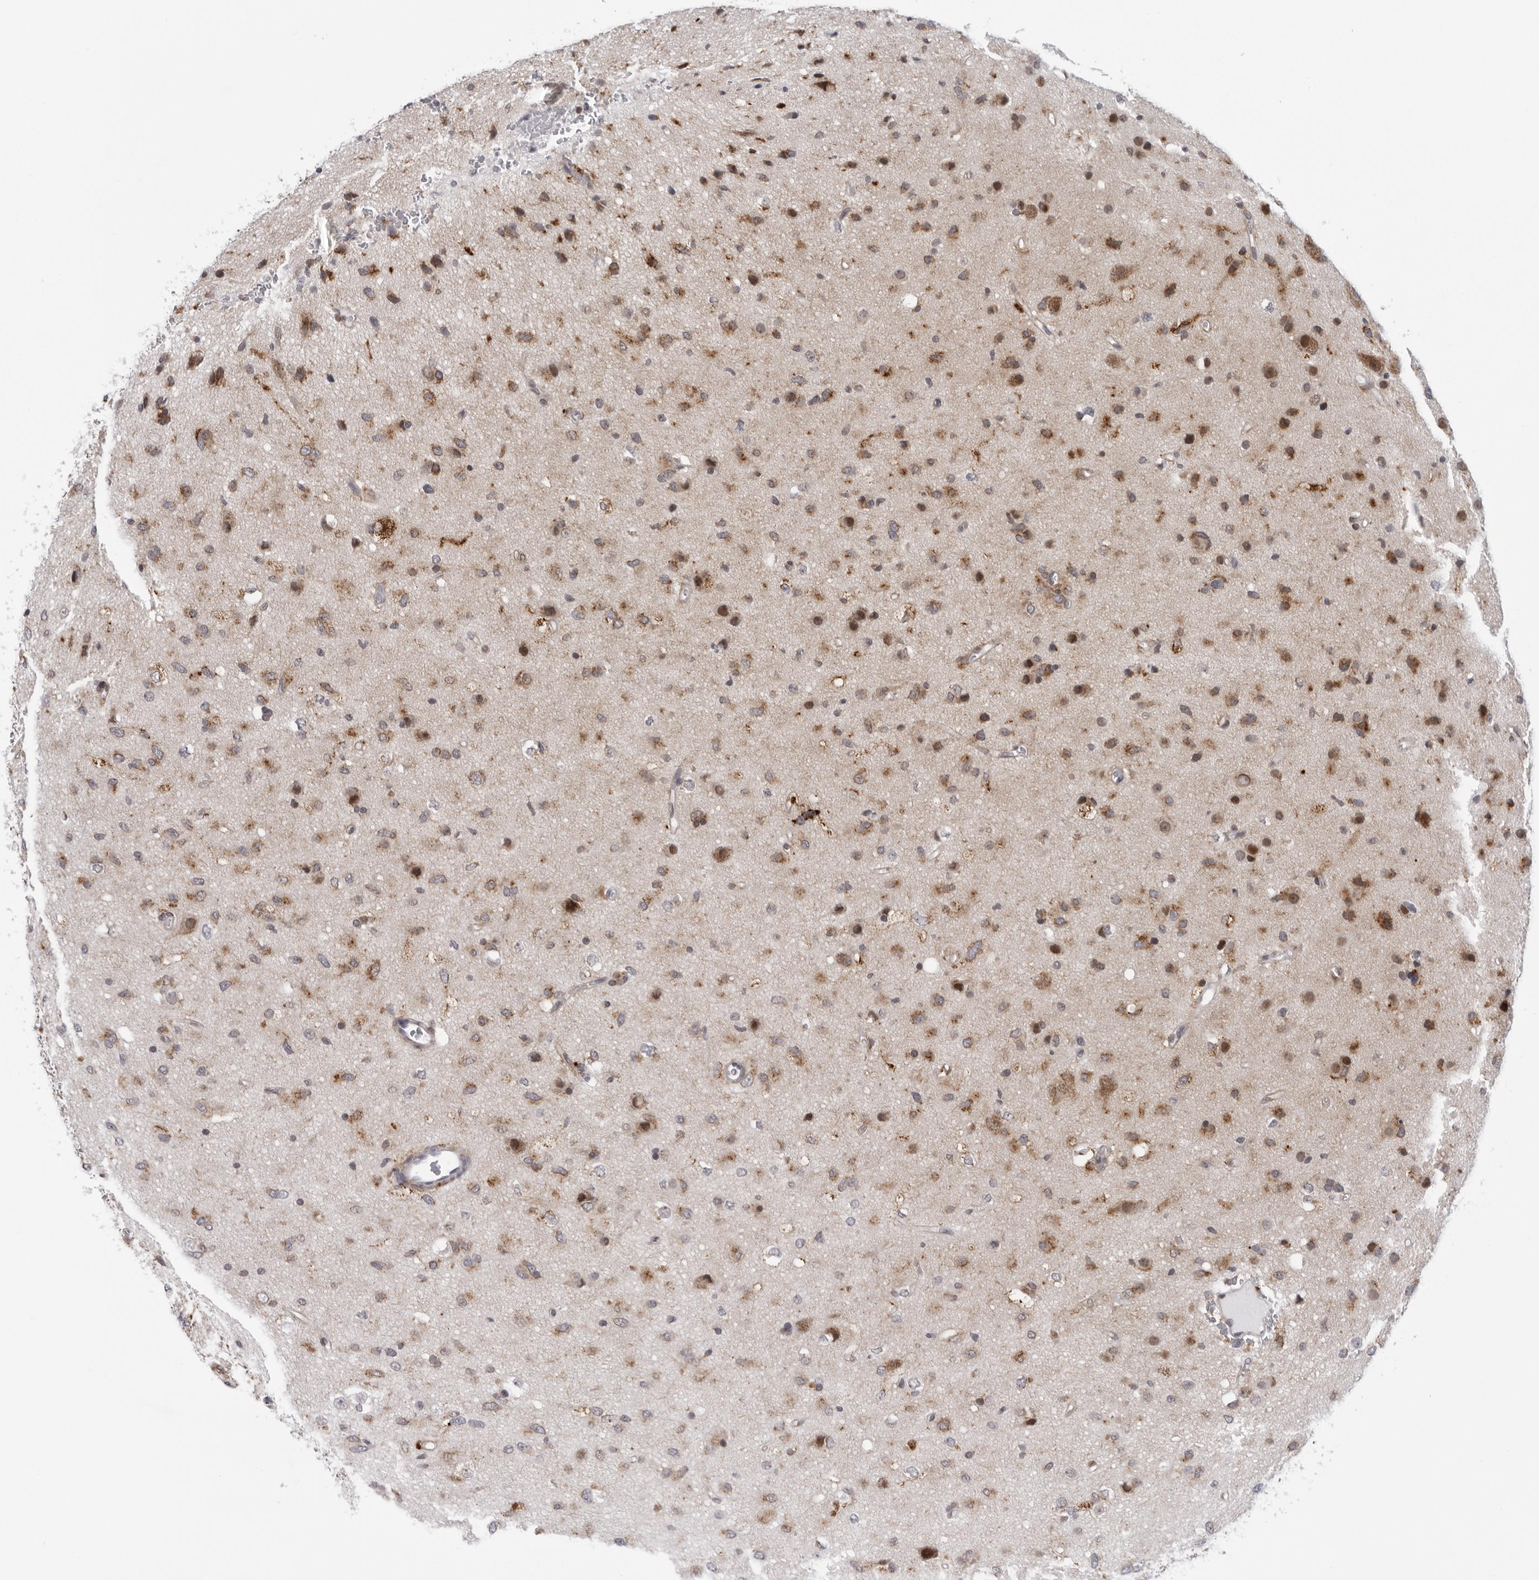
{"staining": {"intensity": "moderate", "quantity": "25%-75%", "location": "cytoplasmic/membranous"}, "tissue": "glioma", "cell_type": "Tumor cells", "image_type": "cancer", "snomed": [{"axis": "morphology", "description": "Glioma, malignant, Low grade"}, {"axis": "topography", "description": "Brain"}], "caption": "Immunohistochemical staining of human malignant glioma (low-grade) reveals medium levels of moderate cytoplasmic/membranous protein staining in about 25%-75% of tumor cells. (Brightfield microscopy of DAB IHC at high magnification).", "gene": "CPT2", "patient": {"sex": "male", "age": 77}}